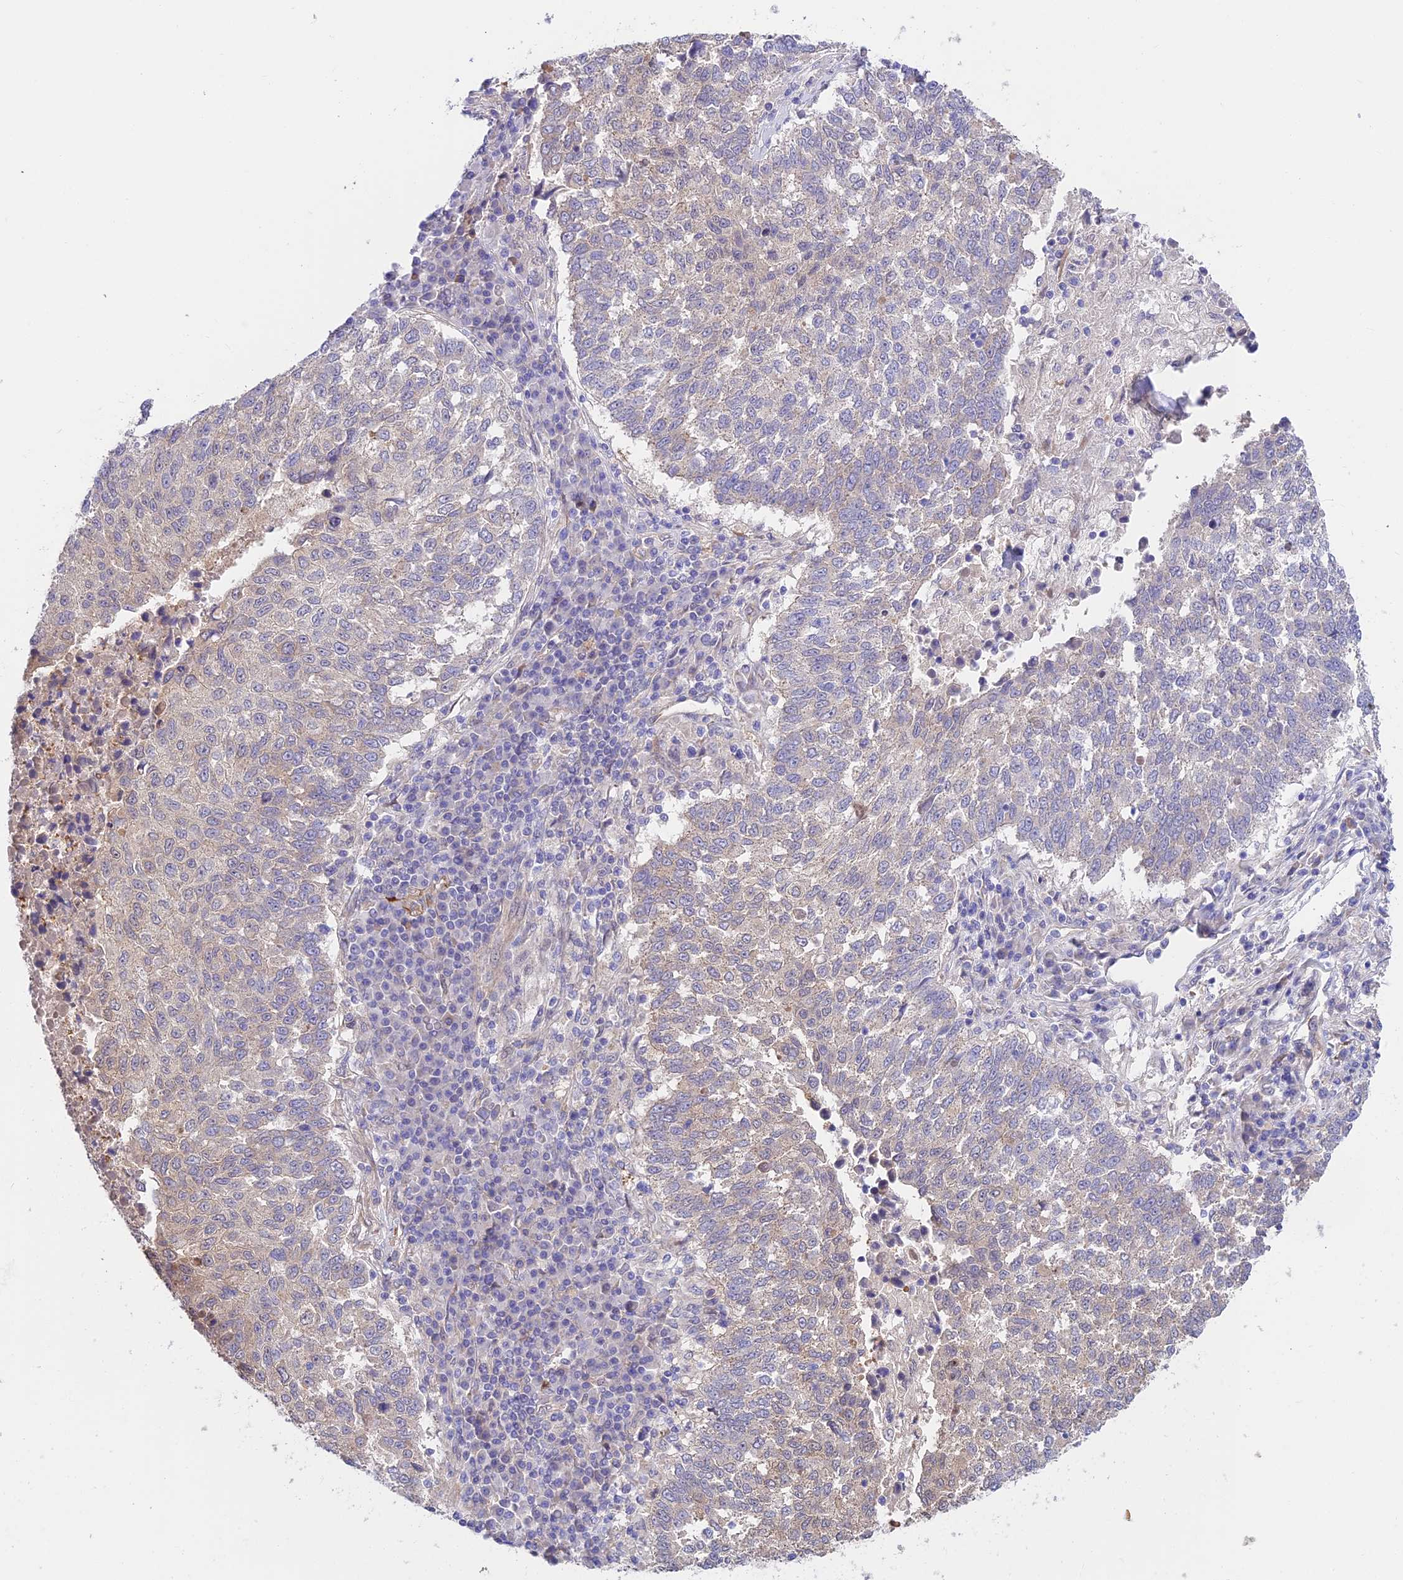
{"staining": {"intensity": "weak", "quantity": "25%-75%", "location": "cytoplasmic/membranous"}, "tissue": "lung cancer", "cell_type": "Tumor cells", "image_type": "cancer", "snomed": [{"axis": "morphology", "description": "Squamous cell carcinoma, NOS"}, {"axis": "topography", "description": "Lung"}], "caption": "A low amount of weak cytoplasmic/membranous expression is identified in approximately 25%-75% of tumor cells in lung squamous cell carcinoma tissue. The staining was performed using DAB (3,3'-diaminobenzidine), with brown indicating positive protein expression. Nuclei are stained blue with hematoxylin.", "gene": "ANKRD50", "patient": {"sex": "male", "age": 73}}